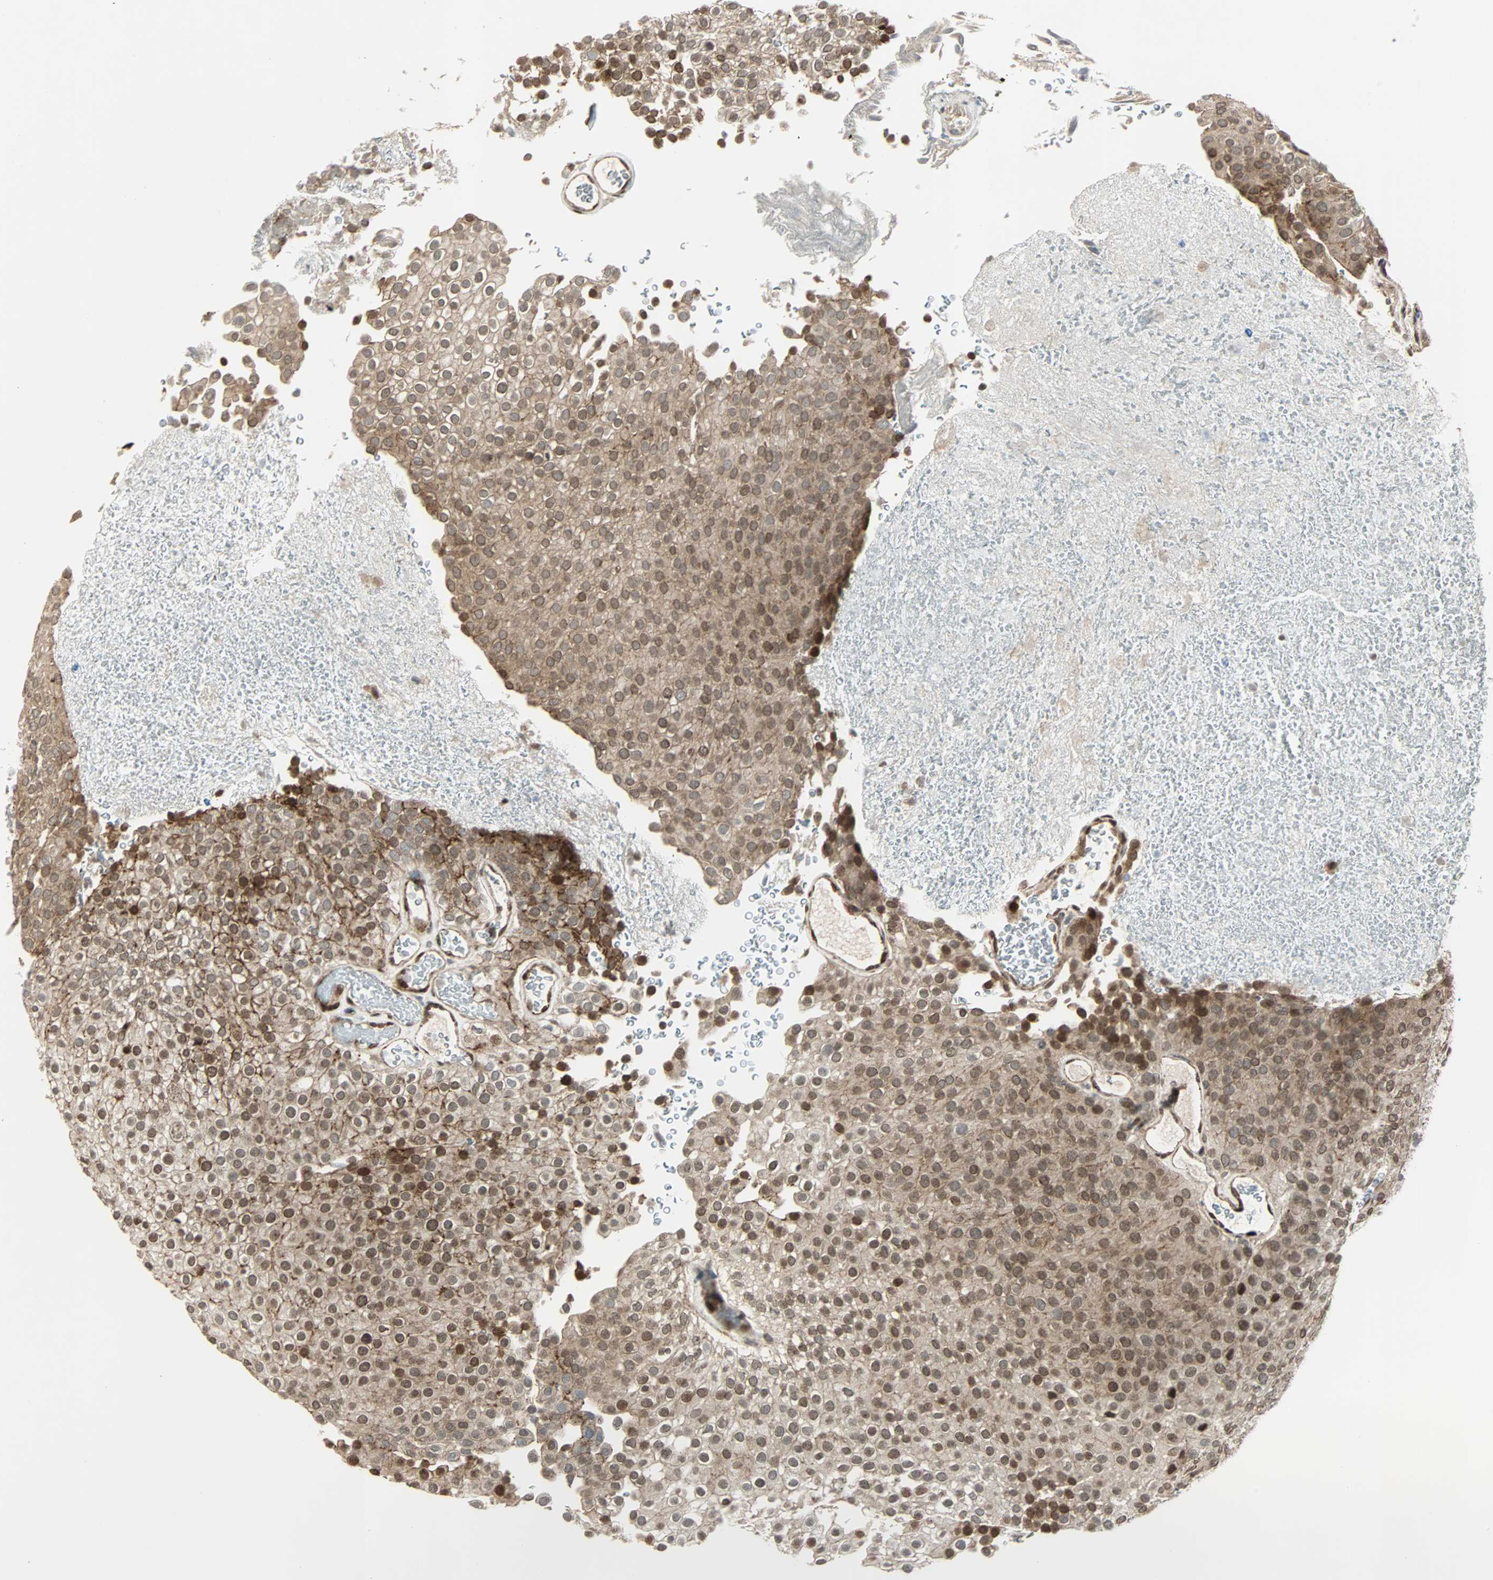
{"staining": {"intensity": "moderate", "quantity": ">75%", "location": "cytoplasmic/membranous,nuclear"}, "tissue": "urothelial cancer", "cell_type": "Tumor cells", "image_type": "cancer", "snomed": [{"axis": "morphology", "description": "Urothelial carcinoma, Low grade"}, {"axis": "topography", "description": "Urinary bladder"}], "caption": "An image of urothelial cancer stained for a protein demonstrates moderate cytoplasmic/membranous and nuclear brown staining in tumor cells. The staining was performed using DAB, with brown indicating positive protein expression. Nuclei are stained blue with hematoxylin.", "gene": "CBX4", "patient": {"sex": "male", "age": 78}}